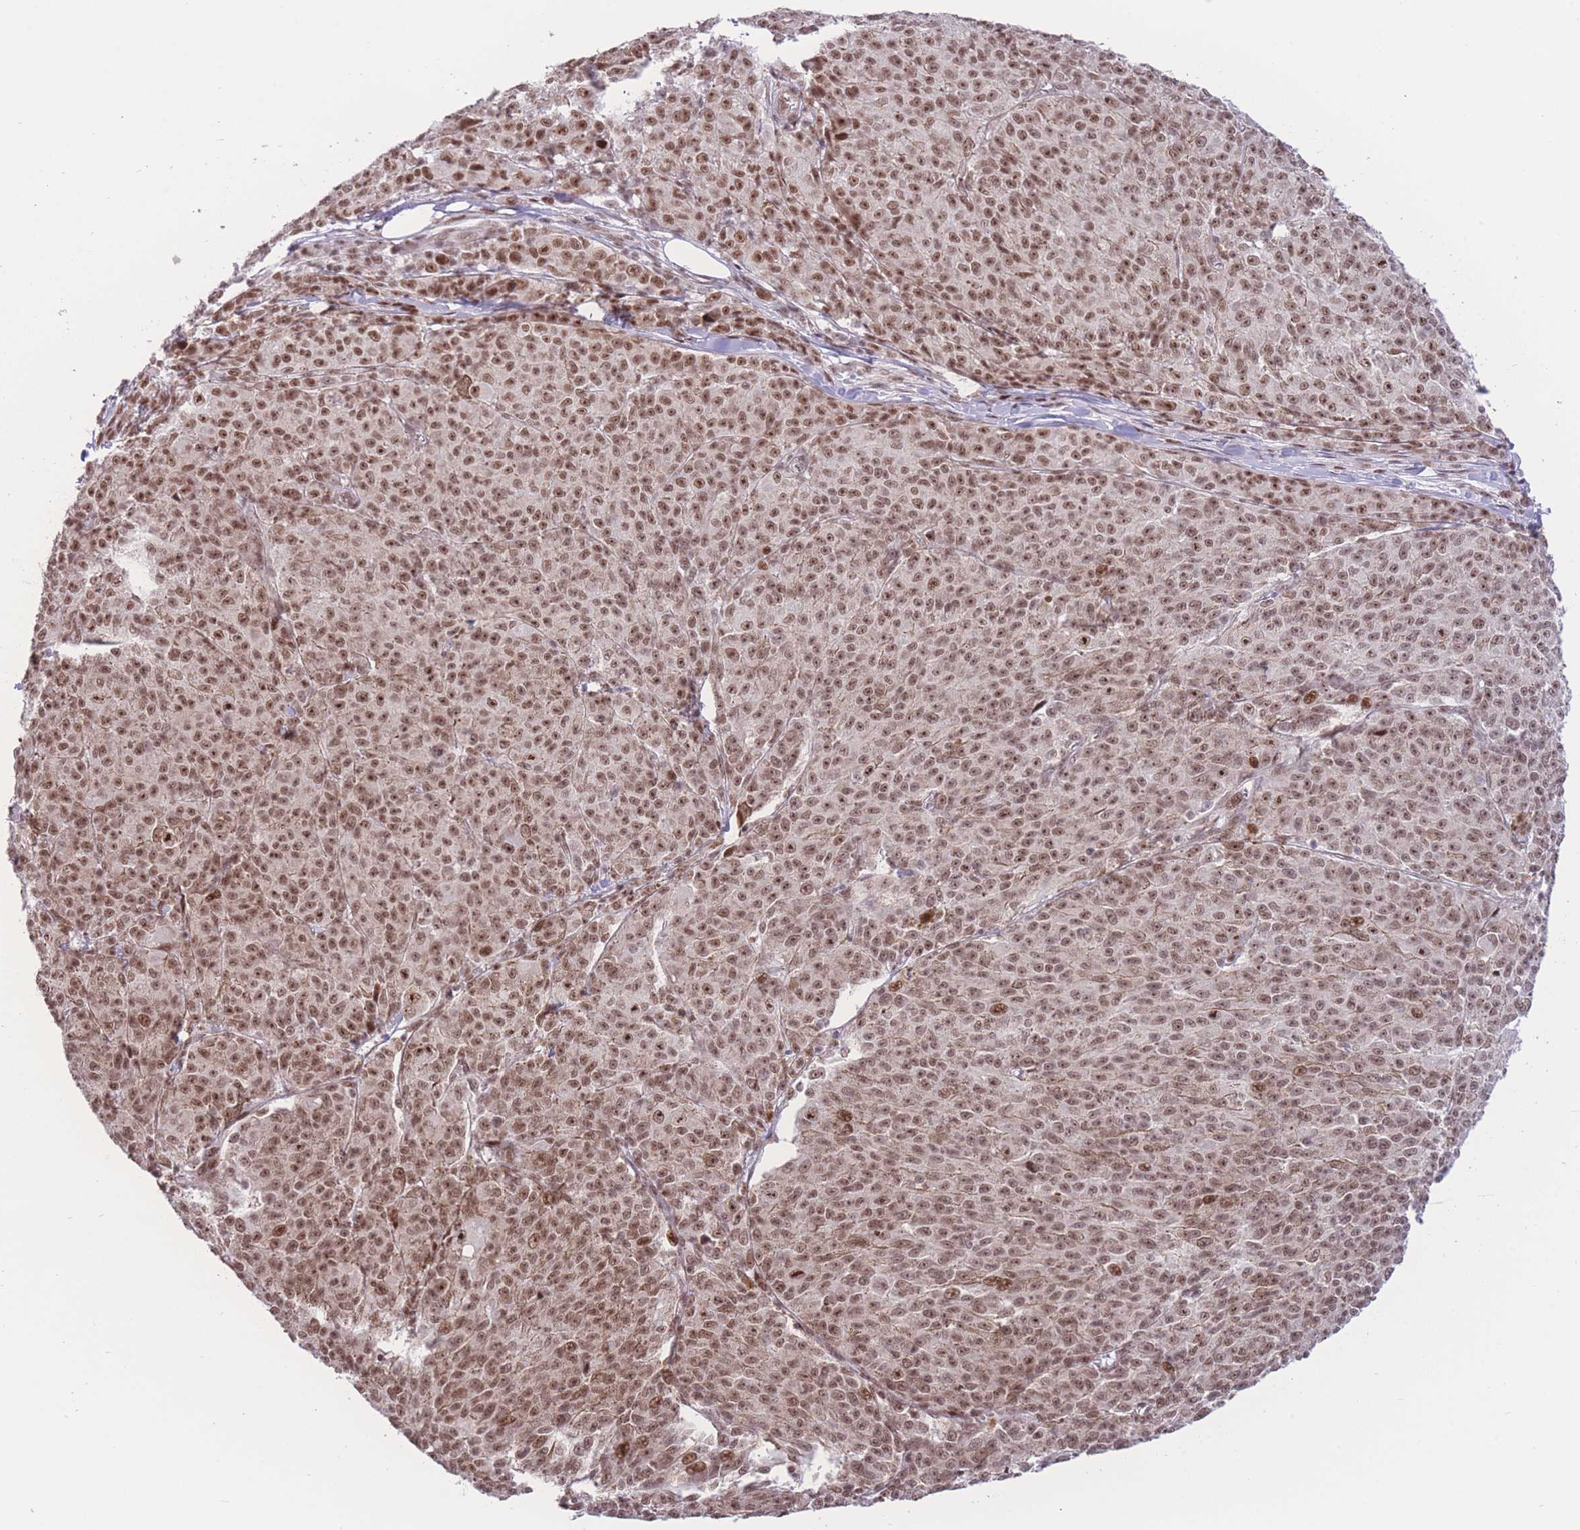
{"staining": {"intensity": "moderate", "quantity": ">75%", "location": "nuclear"}, "tissue": "melanoma", "cell_type": "Tumor cells", "image_type": "cancer", "snomed": [{"axis": "morphology", "description": "Malignant melanoma, NOS"}, {"axis": "topography", "description": "Skin"}], "caption": "Malignant melanoma stained with DAB immunohistochemistry demonstrates medium levels of moderate nuclear positivity in about >75% of tumor cells.", "gene": "PCIF1", "patient": {"sex": "female", "age": 52}}